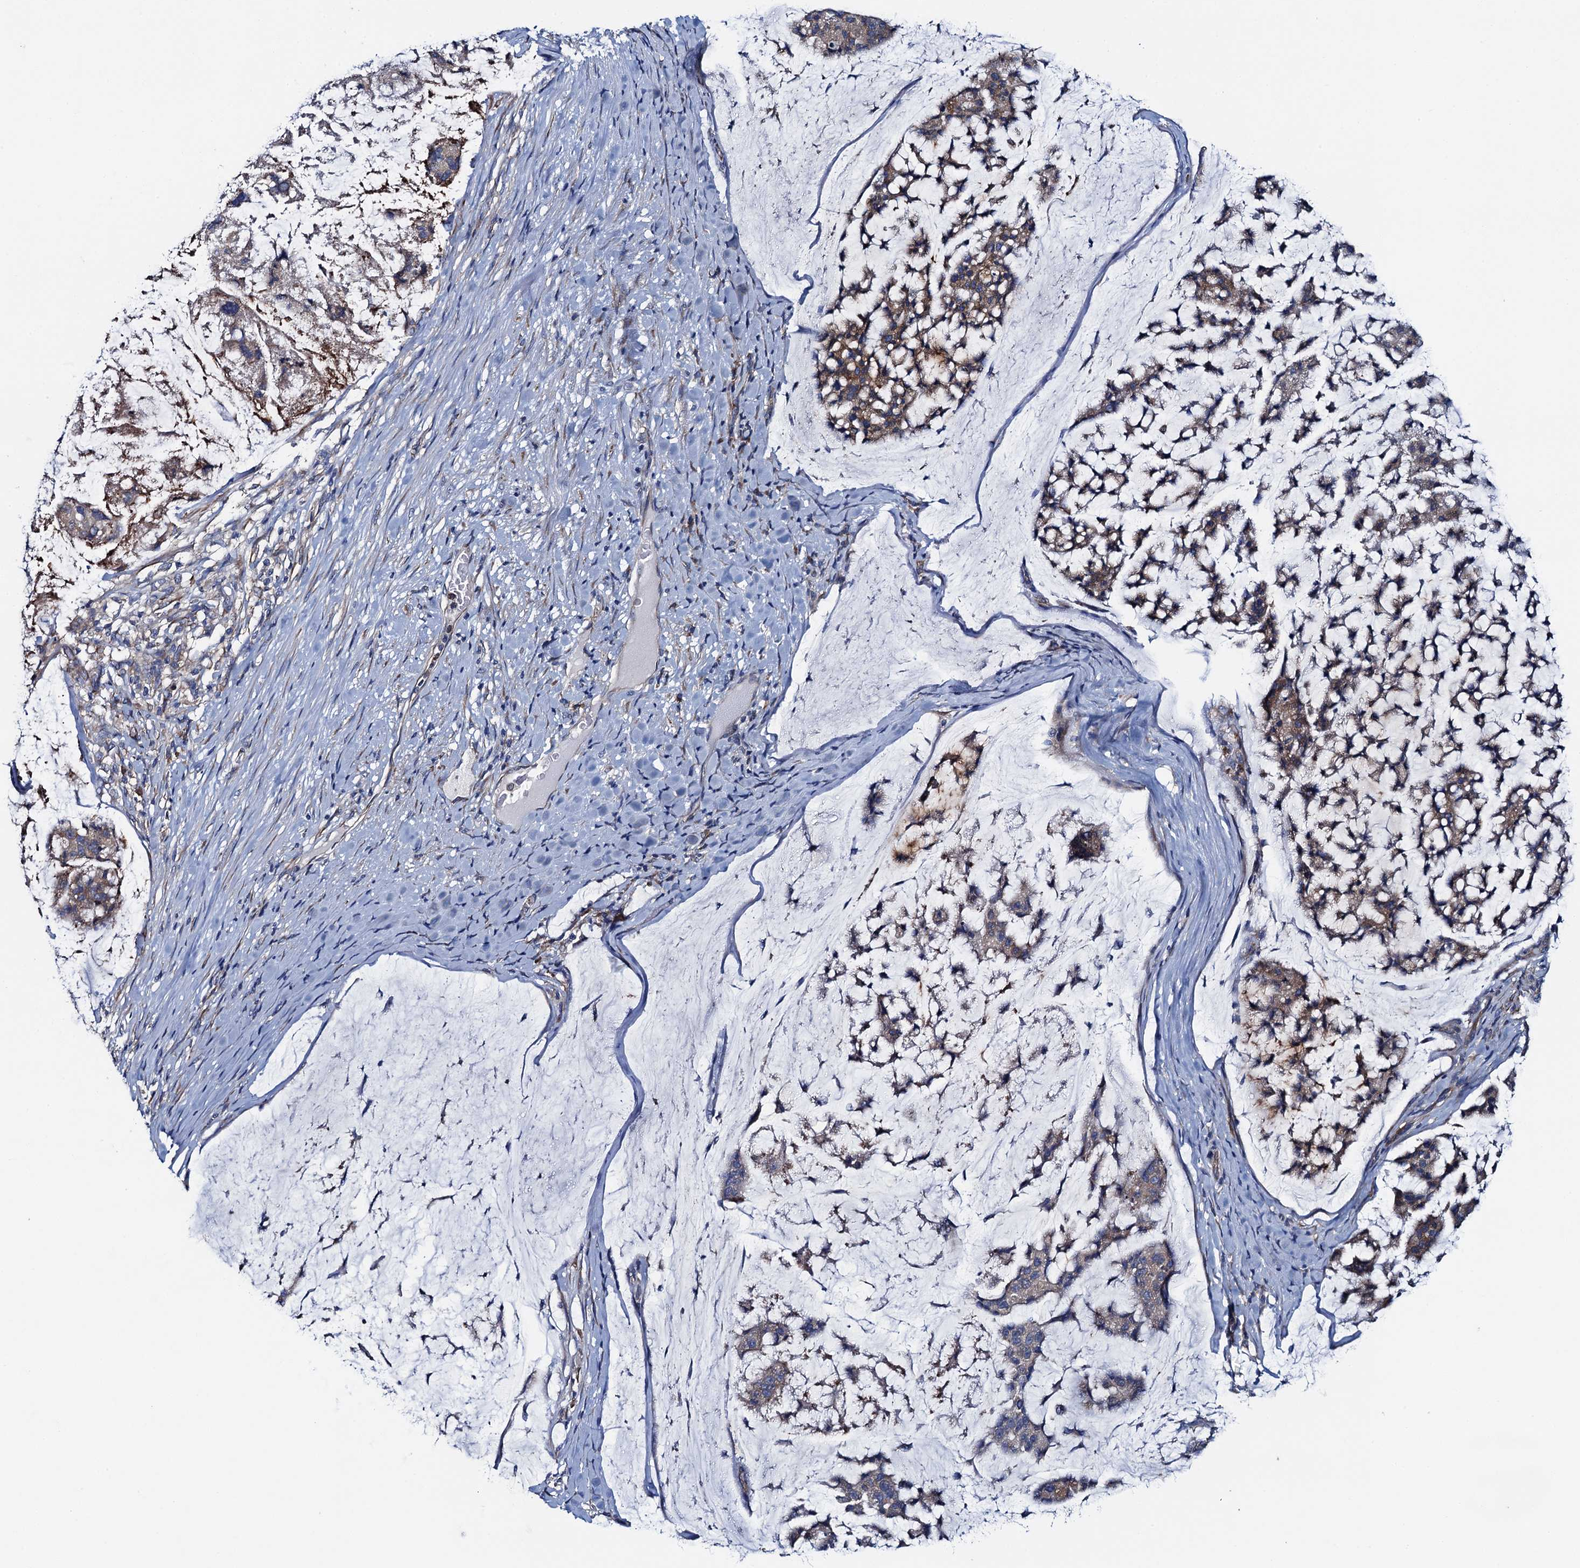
{"staining": {"intensity": "moderate", "quantity": "25%-75%", "location": "cytoplasmic/membranous"}, "tissue": "stomach cancer", "cell_type": "Tumor cells", "image_type": "cancer", "snomed": [{"axis": "morphology", "description": "Adenocarcinoma, NOS"}, {"axis": "topography", "description": "Stomach, lower"}], "caption": "Immunohistochemistry of stomach cancer shows medium levels of moderate cytoplasmic/membranous staining in about 25%-75% of tumor cells. The staining was performed using DAB to visualize the protein expression in brown, while the nuclei were stained in blue with hematoxylin (Magnification: 20x).", "gene": "ADCY9", "patient": {"sex": "male", "age": 67}}